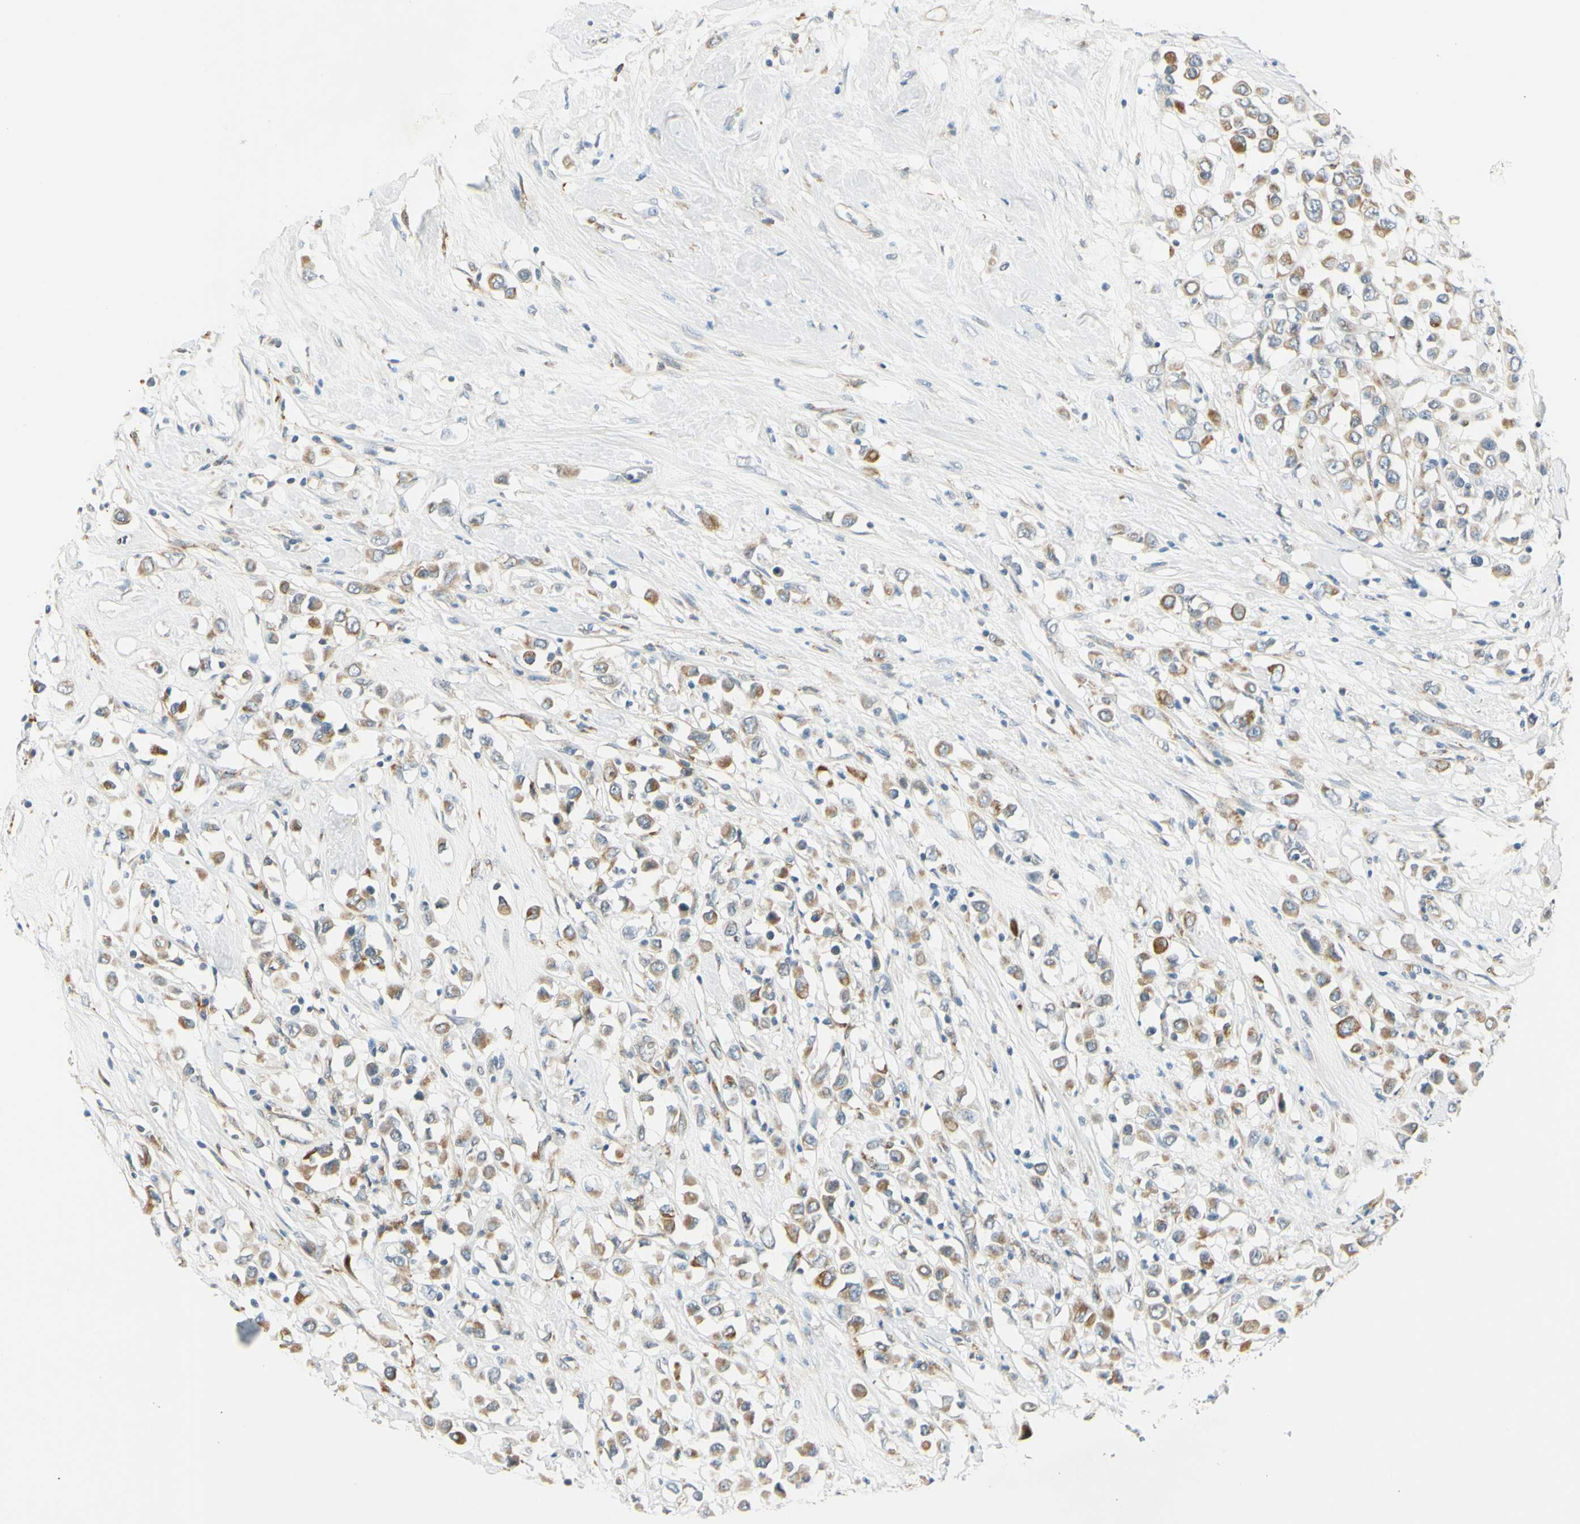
{"staining": {"intensity": "moderate", "quantity": ">75%", "location": "cytoplasmic/membranous"}, "tissue": "breast cancer", "cell_type": "Tumor cells", "image_type": "cancer", "snomed": [{"axis": "morphology", "description": "Duct carcinoma"}, {"axis": "topography", "description": "Breast"}], "caption": "A high-resolution photomicrograph shows immunohistochemistry (IHC) staining of breast infiltrating ductal carcinoma, which exhibits moderate cytoplasmic/membranous positivity in about >75% of tumor cells.", "gene": "LAMA3", "patient": {"sex": "female", "age": 61}}